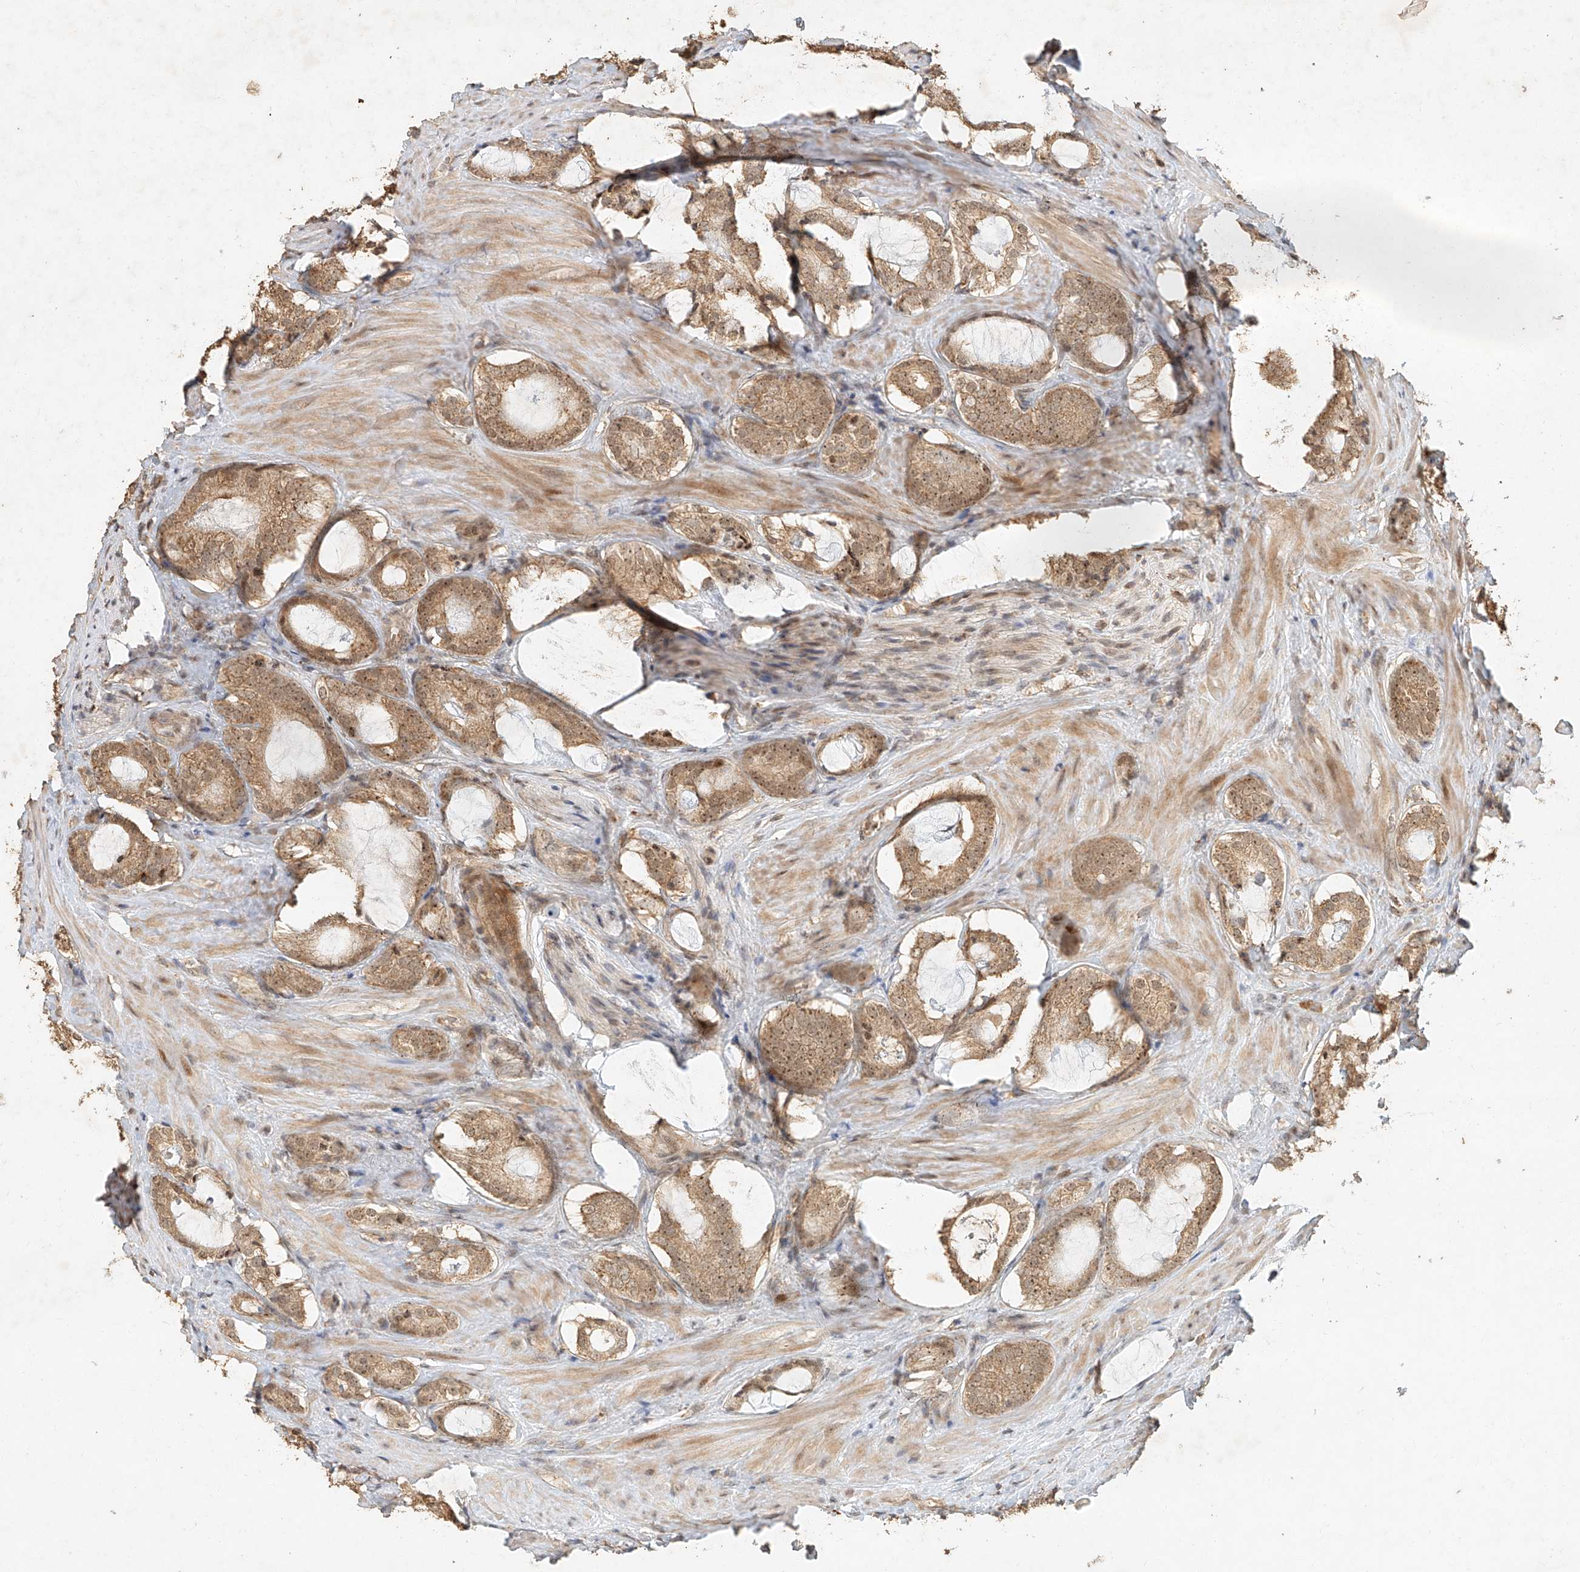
{"staining": {"intensity": "moderate", "quantity": ">75%", "location": "cytoplasmic/membranous,nuclear"}, "tissue": "prostate cancer", "cell_type": "Tumor cells", "image_type": "cancer", "snomed": [{"axis": "morphology", "description": "Adenocarcinoma, High grade"}, {"axis": "topography", "description": "Prostate"}], "caption": "DAB (3,3'-diaminobenzidine) immunohistochemical staining of high-grade adenocarcinoma (prostate) shows moderate cytoplasmic/membranous and nuclear protein positivity in approximately >75% of tumor cells.", "gene": "CXorf58", "patient": {"sex": "male", "age": 63}}